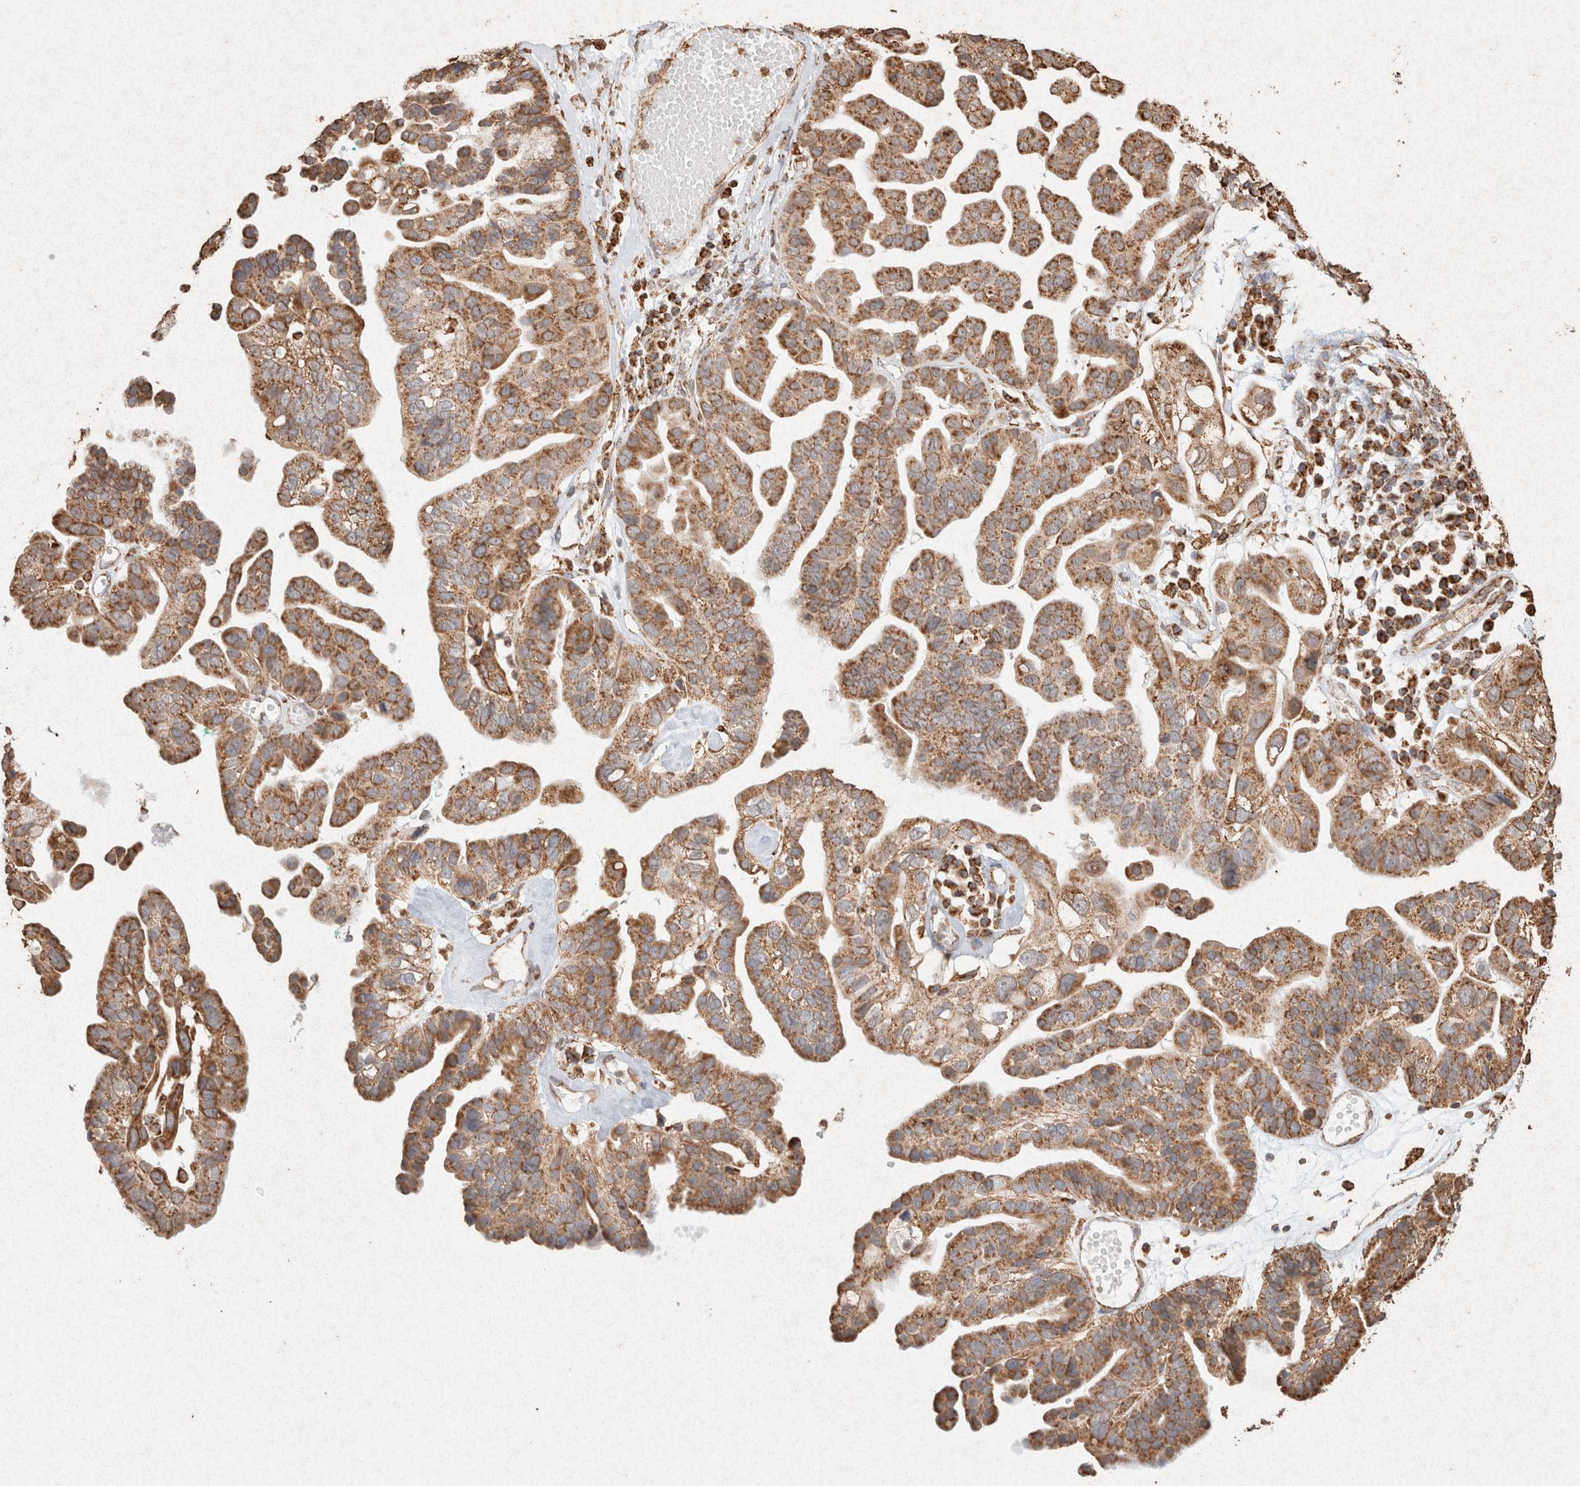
{"staining": {"intensity": "moderate", "quantity": ">75%", "location": "cytoplasmic/membranous"}, "tissue": "ovarian cancer", "cell_type": "Tumor cells", "image_type": "cancer", "snomed": [{"axis": "morphology", "description": "Cystadenocarcinoma, serous, NOS"}, {"axis": "topography", "description": "Ovary"}], "caption": "An IHC photomicrograph of tumor tissue is shown. Protein staining in brown shows moderate cytoplasmic/membranous positivity in ovarian cancer (serous cystadenocarcinoma) within tumor cells.", "gene": "SDC2", "patient": {"sex": "female", "age": 56}}